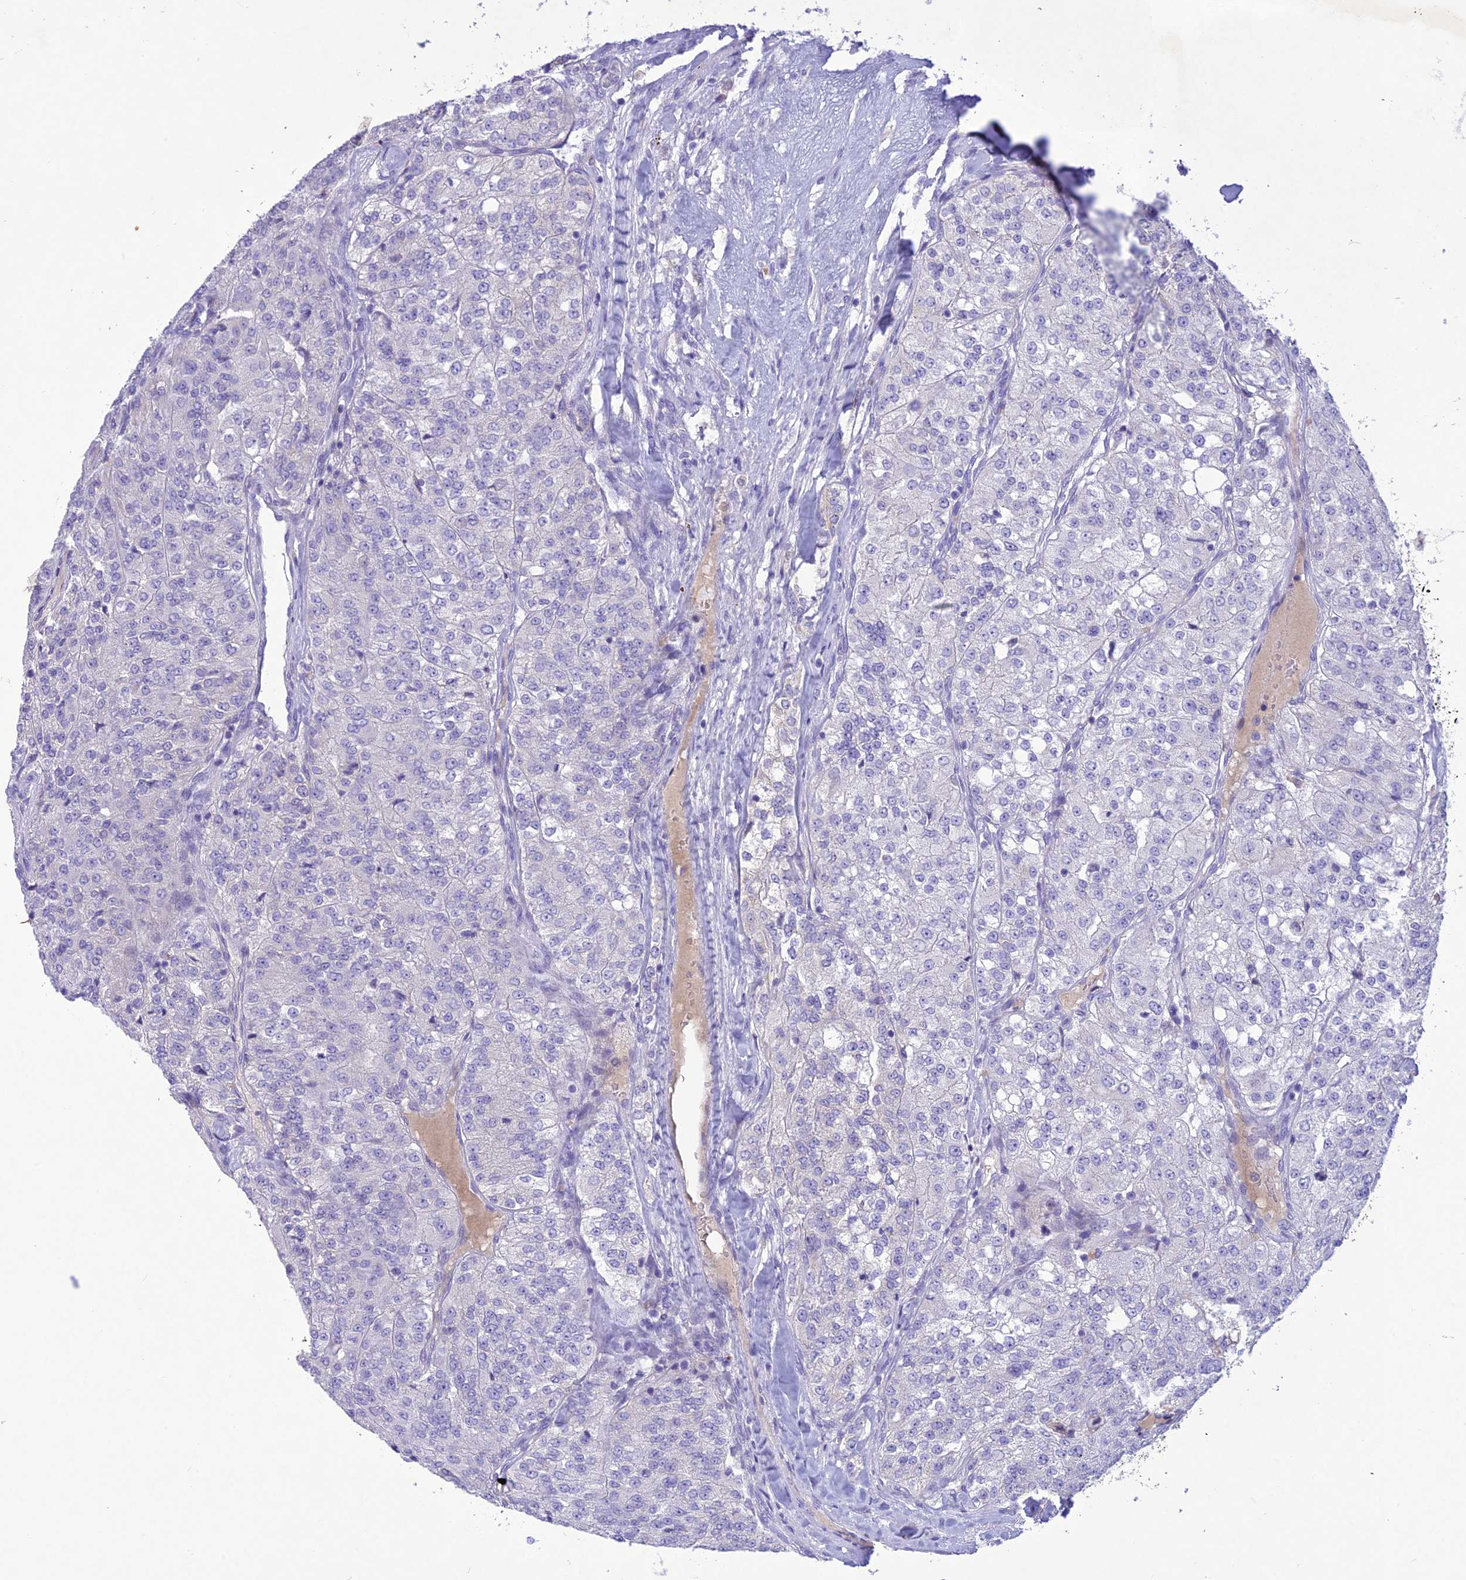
{"staining": {"intensity": "negative", "quantity": "none", "location": "none"}, "tissue": "renal cancer", "cell_type": "Tumor cells", "image_type": "cancer", "snomed": [{"axis": "morphology", "description": "Adenocarcinoma, NOS"}, {"axis": "topography", "description": "Kidney"}], "caption": "DAB (3,3'-diaminobenzidine) immunohistochemical staining of human renal cancer demonstrates no significant positivity in tumor cells.", "gene": "SLC13A5", "patient": {"sex": "female", "age": 63}}